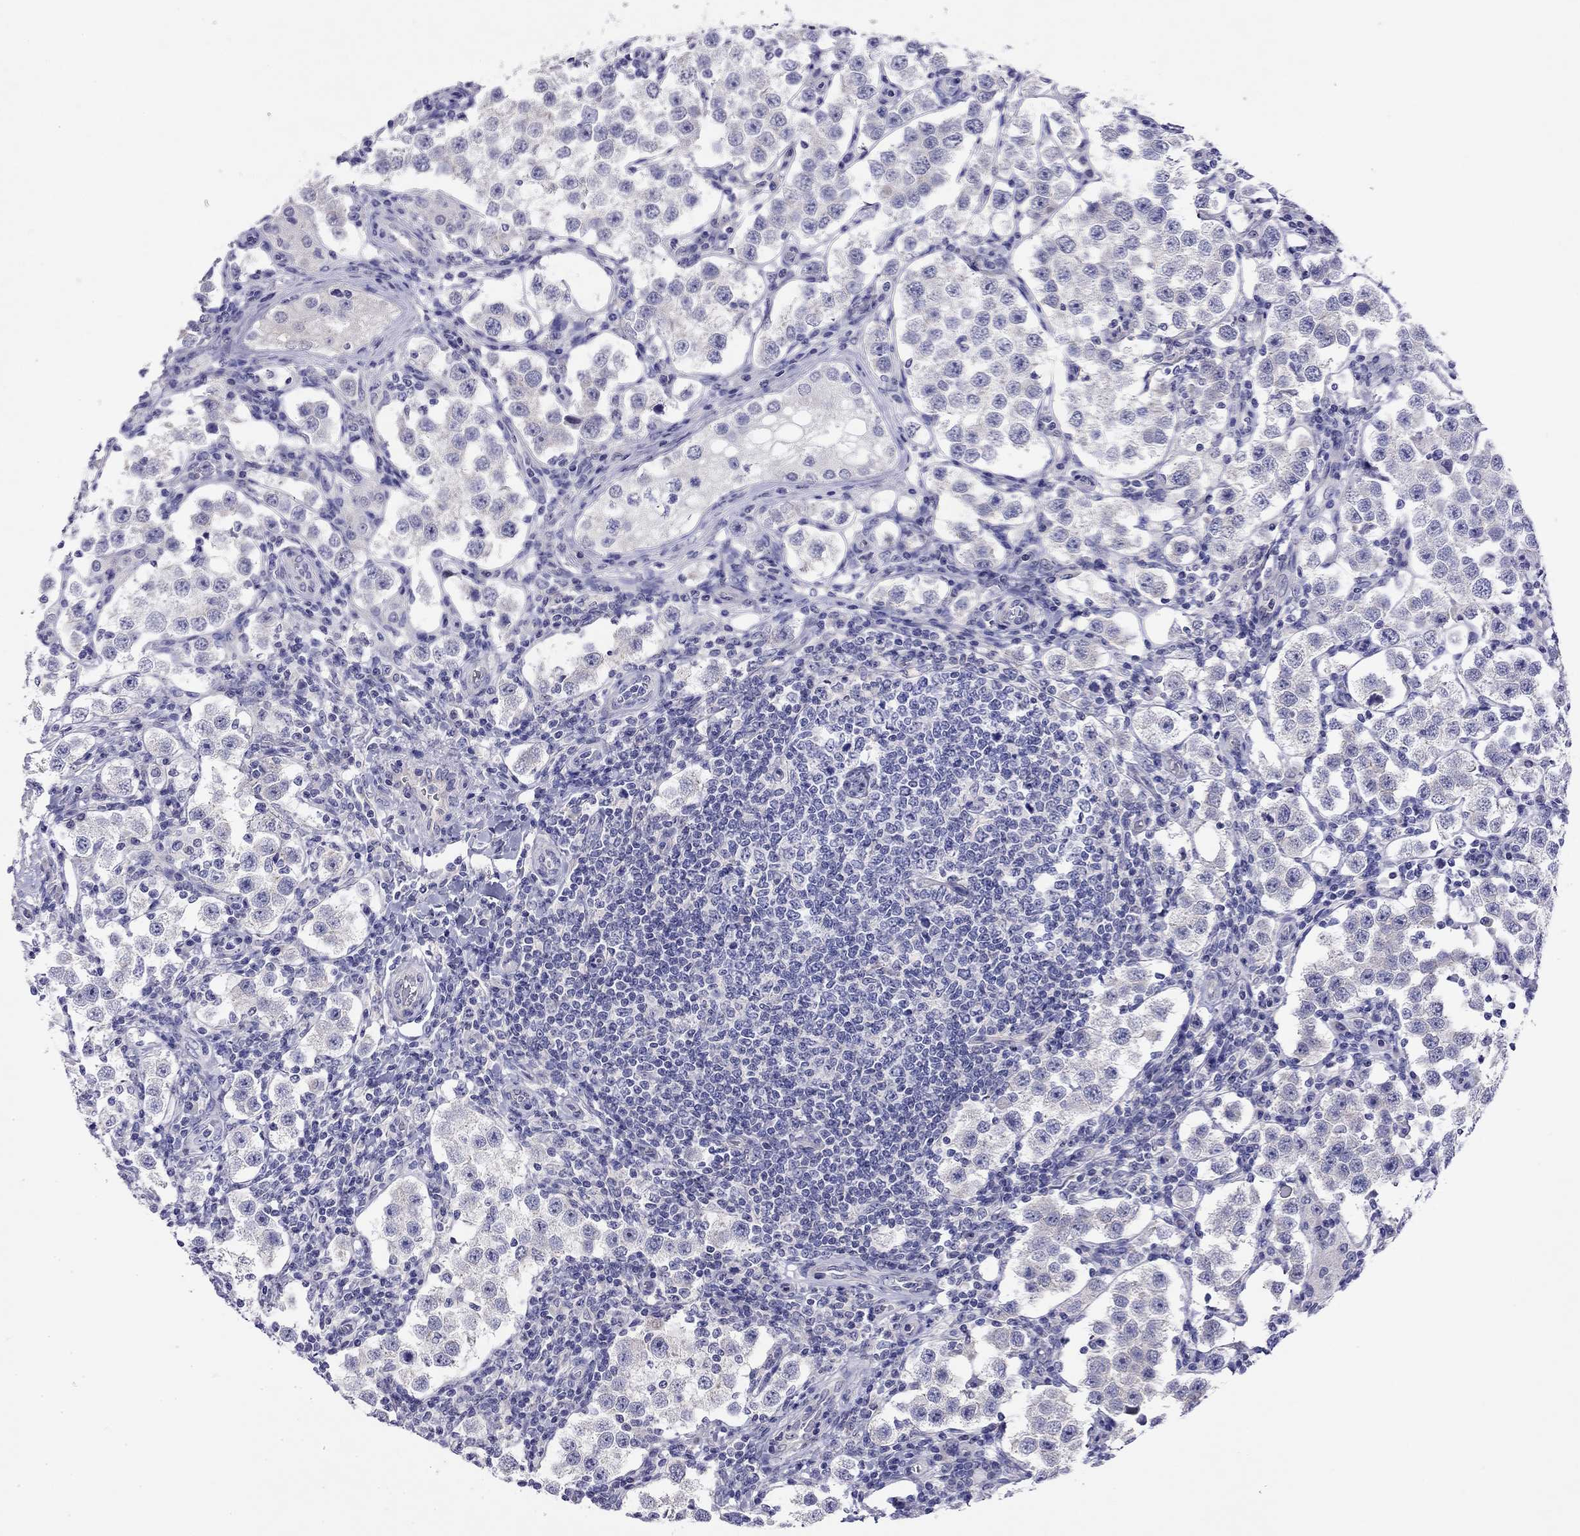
{"staining": {"intensity": "negative", "quantity": "none", "location": "none"}, "tissue": "testis cancer", "cell_type": "Tumor cells", "image_type": "cancer", "snomed": [{"axis": "morphology", "description": "Seminoma, NOS"}, {"axis": "topography", "description": "Testis"}], "caption": "The image demonstrates no significant expression in tumor cells of testis cancer (seminoma).", "gene": "CAPNS2", "patient": {"sex": "male", "age": 37}}